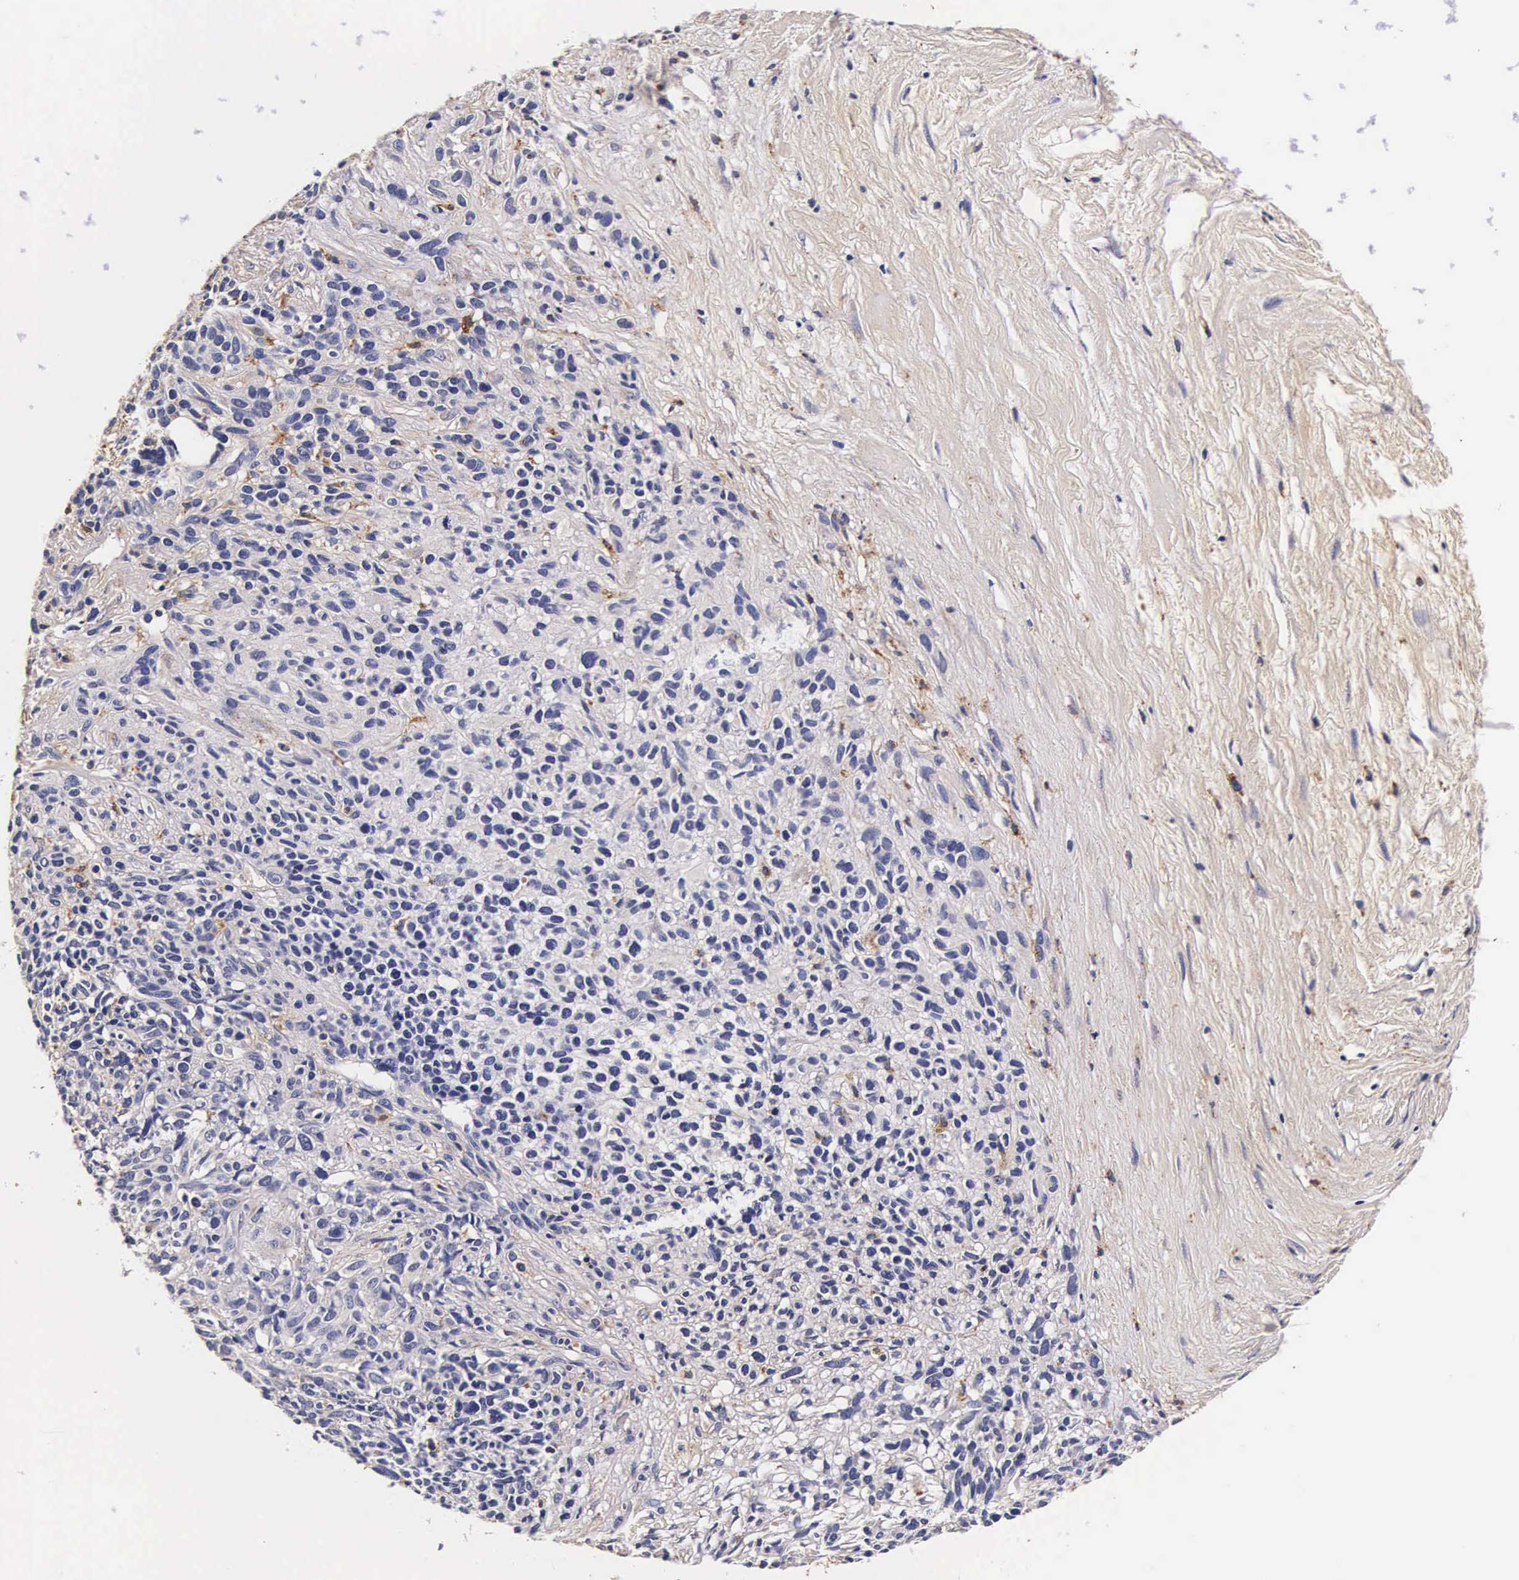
{"staining": {"intensity": "moderate", "quantity": "<25%", "location": "cytoplasmic/membranous"}, "tissue": "melanoma", "cell_type": "Tumor cells", "image_type": "cancer", "snomed": [{"axis": "morphology", "description": "Malignant melanoma, NOS"}, {"axis": "topography", "description": "Skin"}], "caption": "Immunohistochemistry (IHC) photomicrograph of neoplastic tissue: human melanoma stained using IHC demonstrates low levels of moderate protein expression localized specifically in the cytoplasmic/membranous of tumor cells, appearing as a cytoplasmic/membranous brown color.", "gene": "CTSB", "patient": {"sex": "female", "age": 85}}